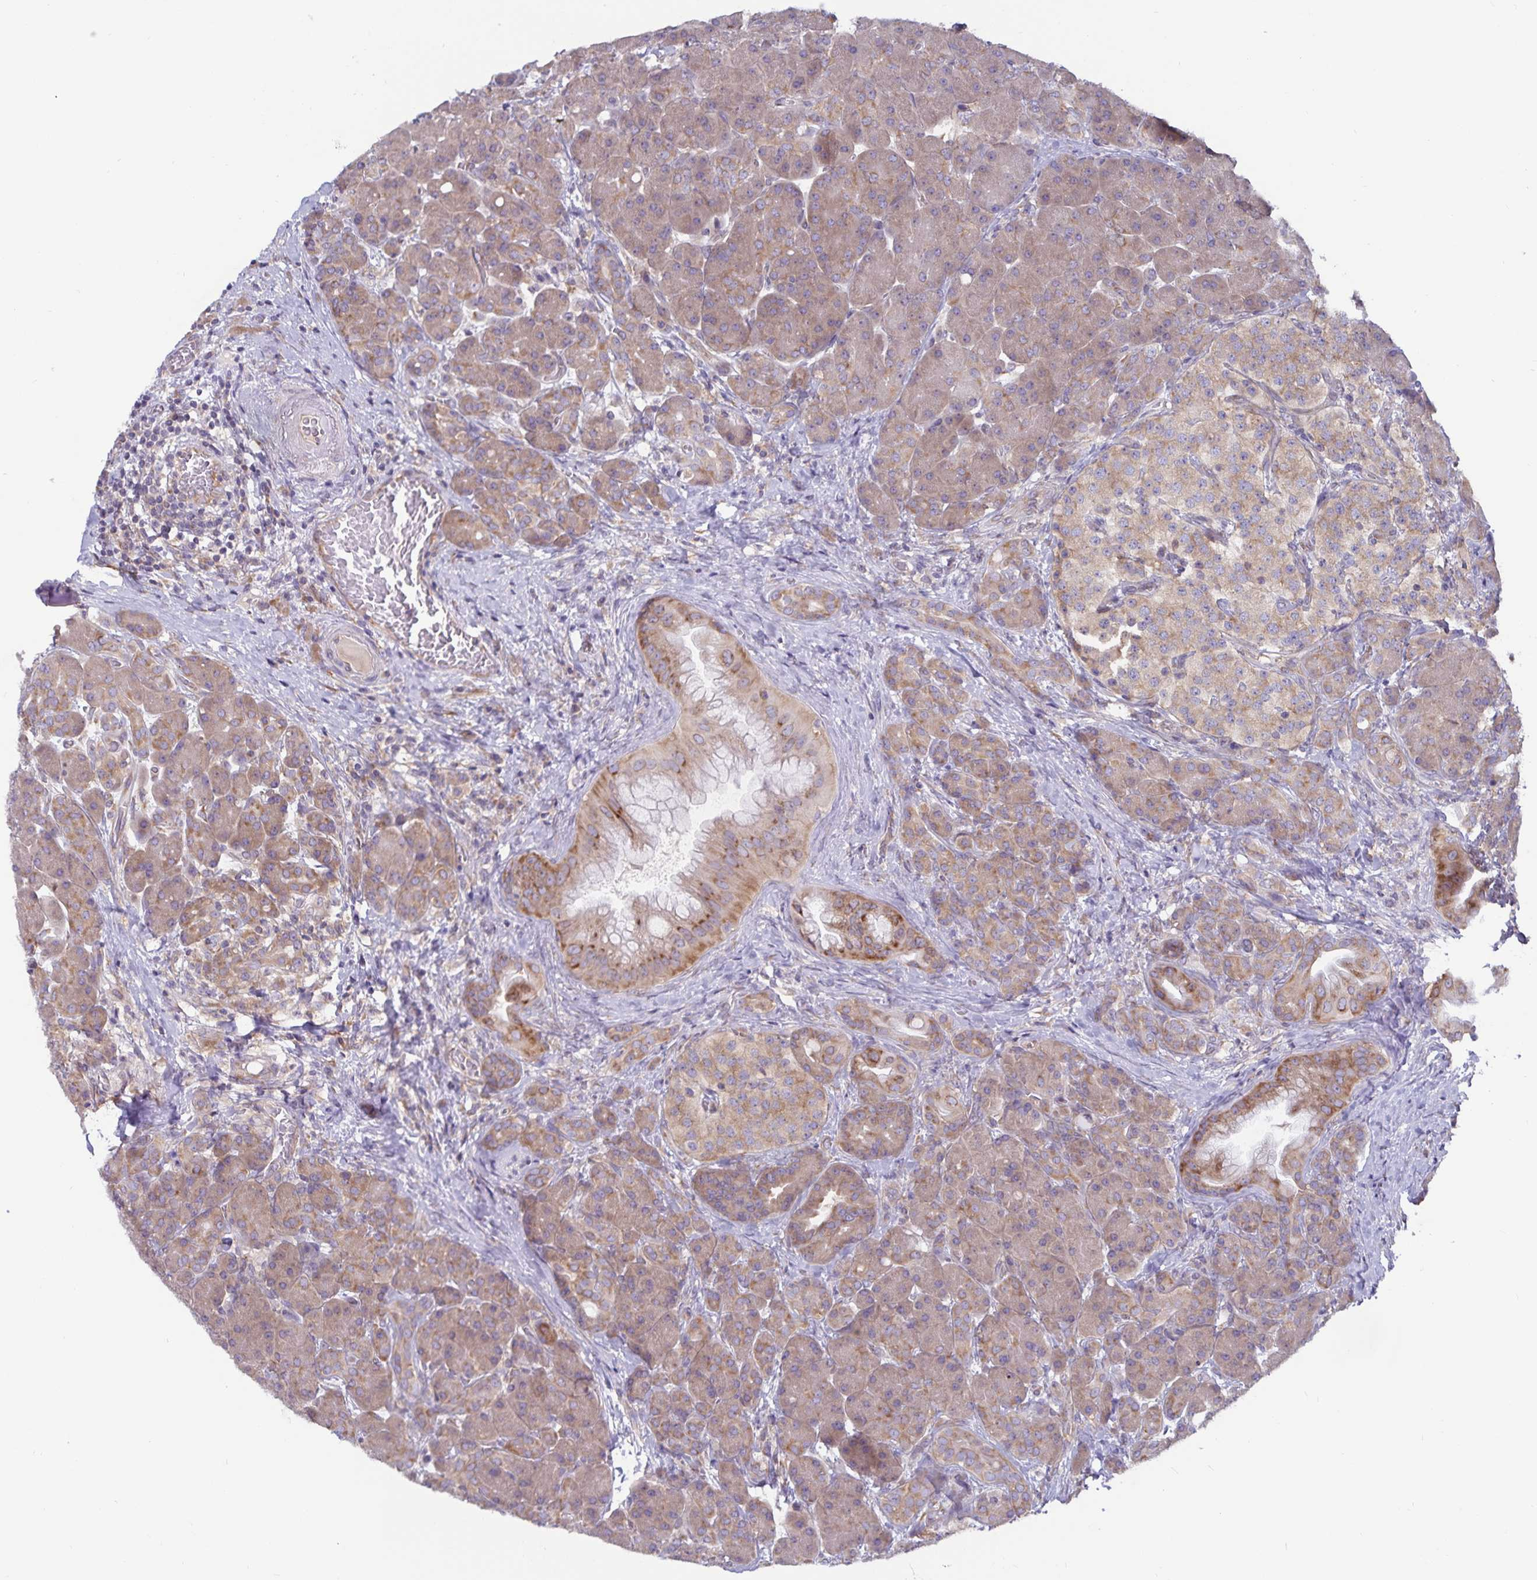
{"staining": {"intensity": "weak", "quantity": ">75%", "location": "cytoplasmic/membranous"}, "tissue": "pancreas", "cell_type": "Exocrine glandular cells", "image_type": "normal", "snomed": [{"axis": "morphology", "description": "Normal tissue, NOS"}, {"axis": "topography", "description": "Pancreas"}], "caption": "A brown stain labels weak cytoplasmic/membranous staining of a protein in exocrine glandular cells of unremarkable human pancreas. (IHC, brightfield microscopy, high magnification).", "gene": "FAM120A", "patient": {"sex": "male", "age": 55}}